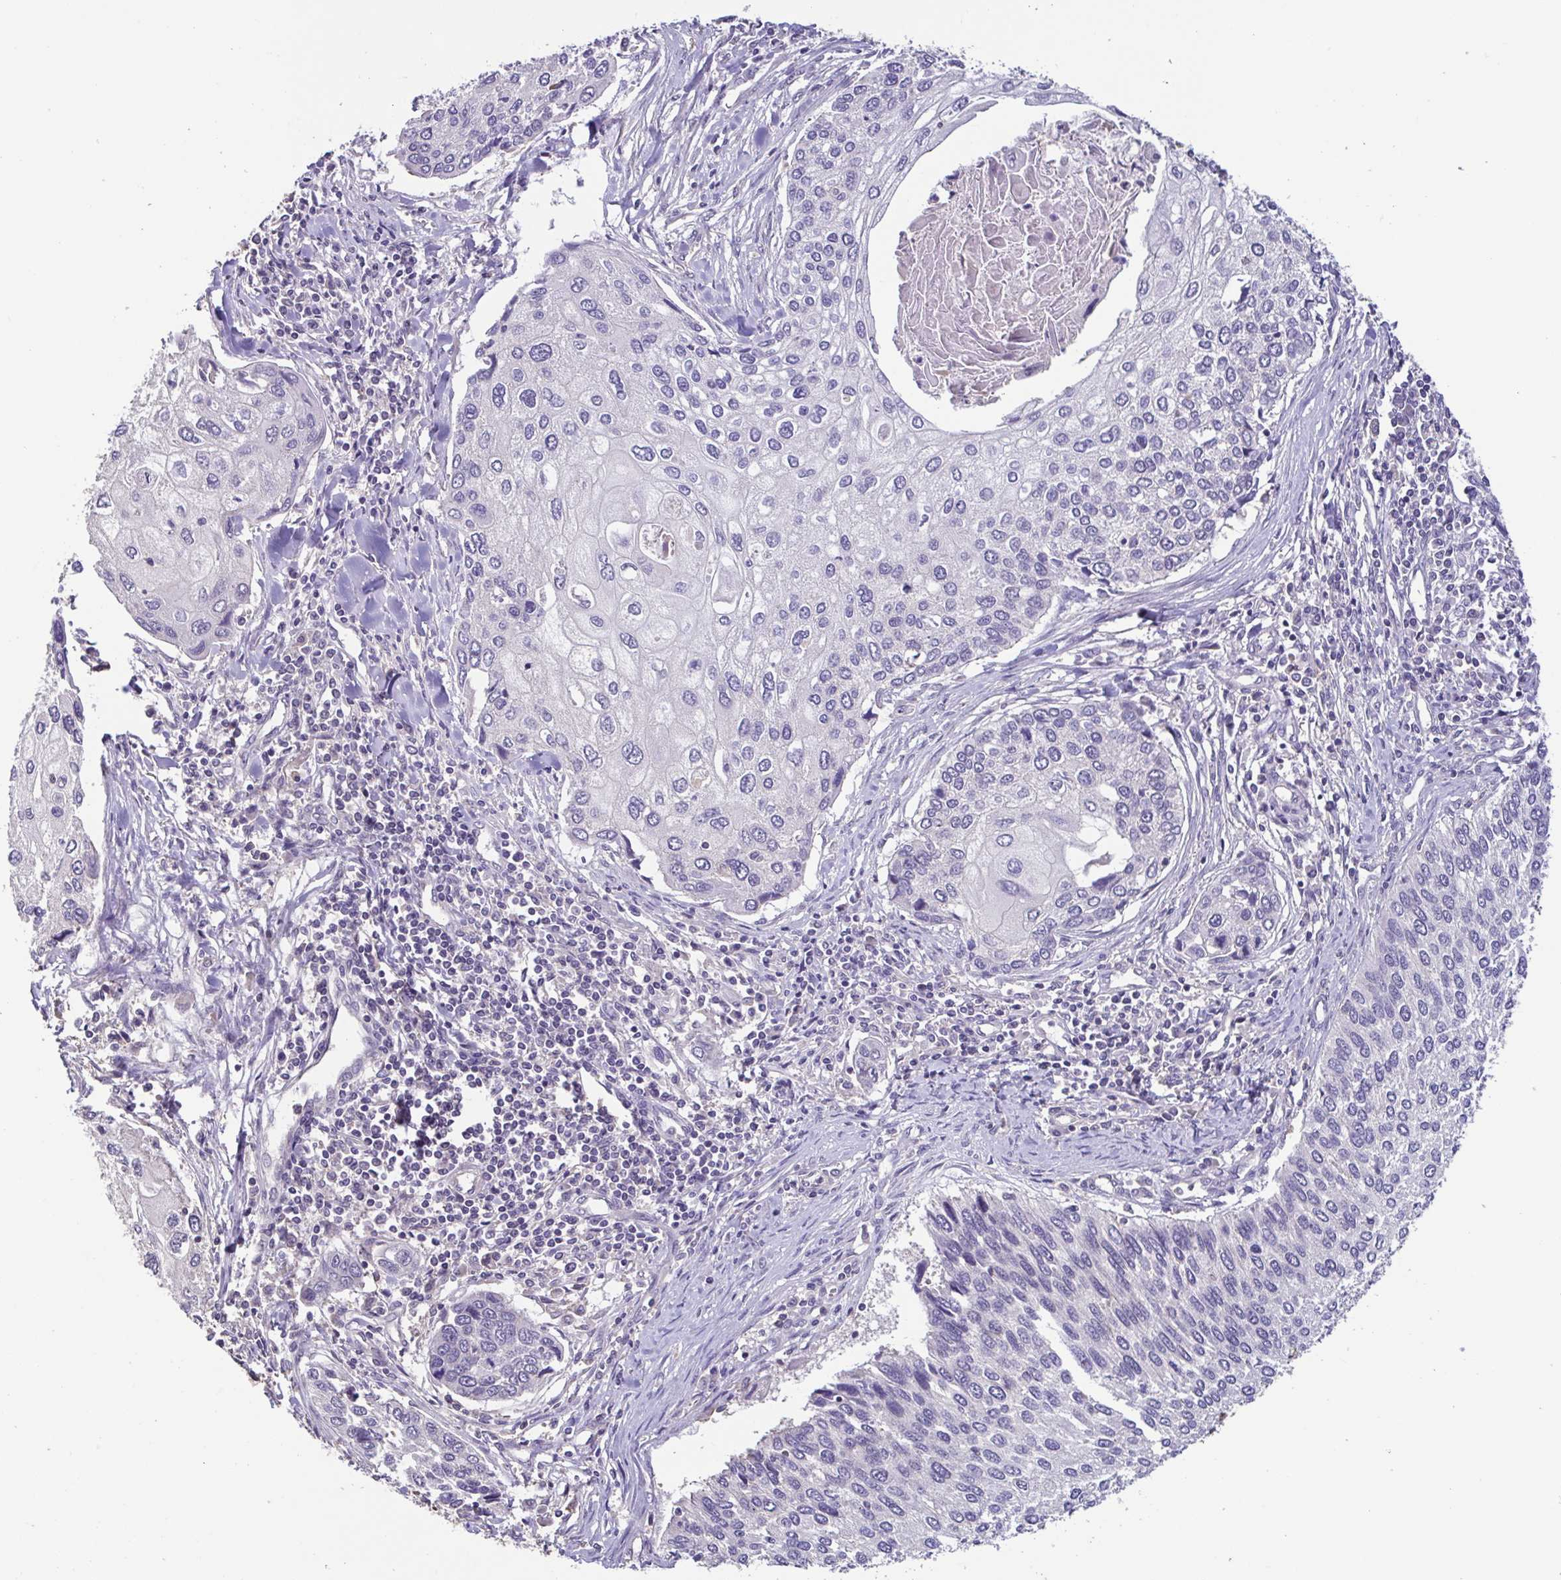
{"staining": {"intensity": "negative", "quantity": "none", "location": "none"}, "tissue": "lung cancer", "cell_type": "Tumor cells", "image_type": "cancer", "snomed": [{"axis": "morphology", "description": "Squamous cell carcinoma, NOS"}, {"axis": "morphology", "description": "Squamous cell carcinoma, metastatic, NOS"}, {"axis": "topography", "description": "Lung"}], "caption": "IHC image of neoplastic tissue: human lung cancer stained with DAB displays no significant protein staining in tumor cells.", "gene": "ACTRT2", "patient": {"sex": "male", "age": 63}}